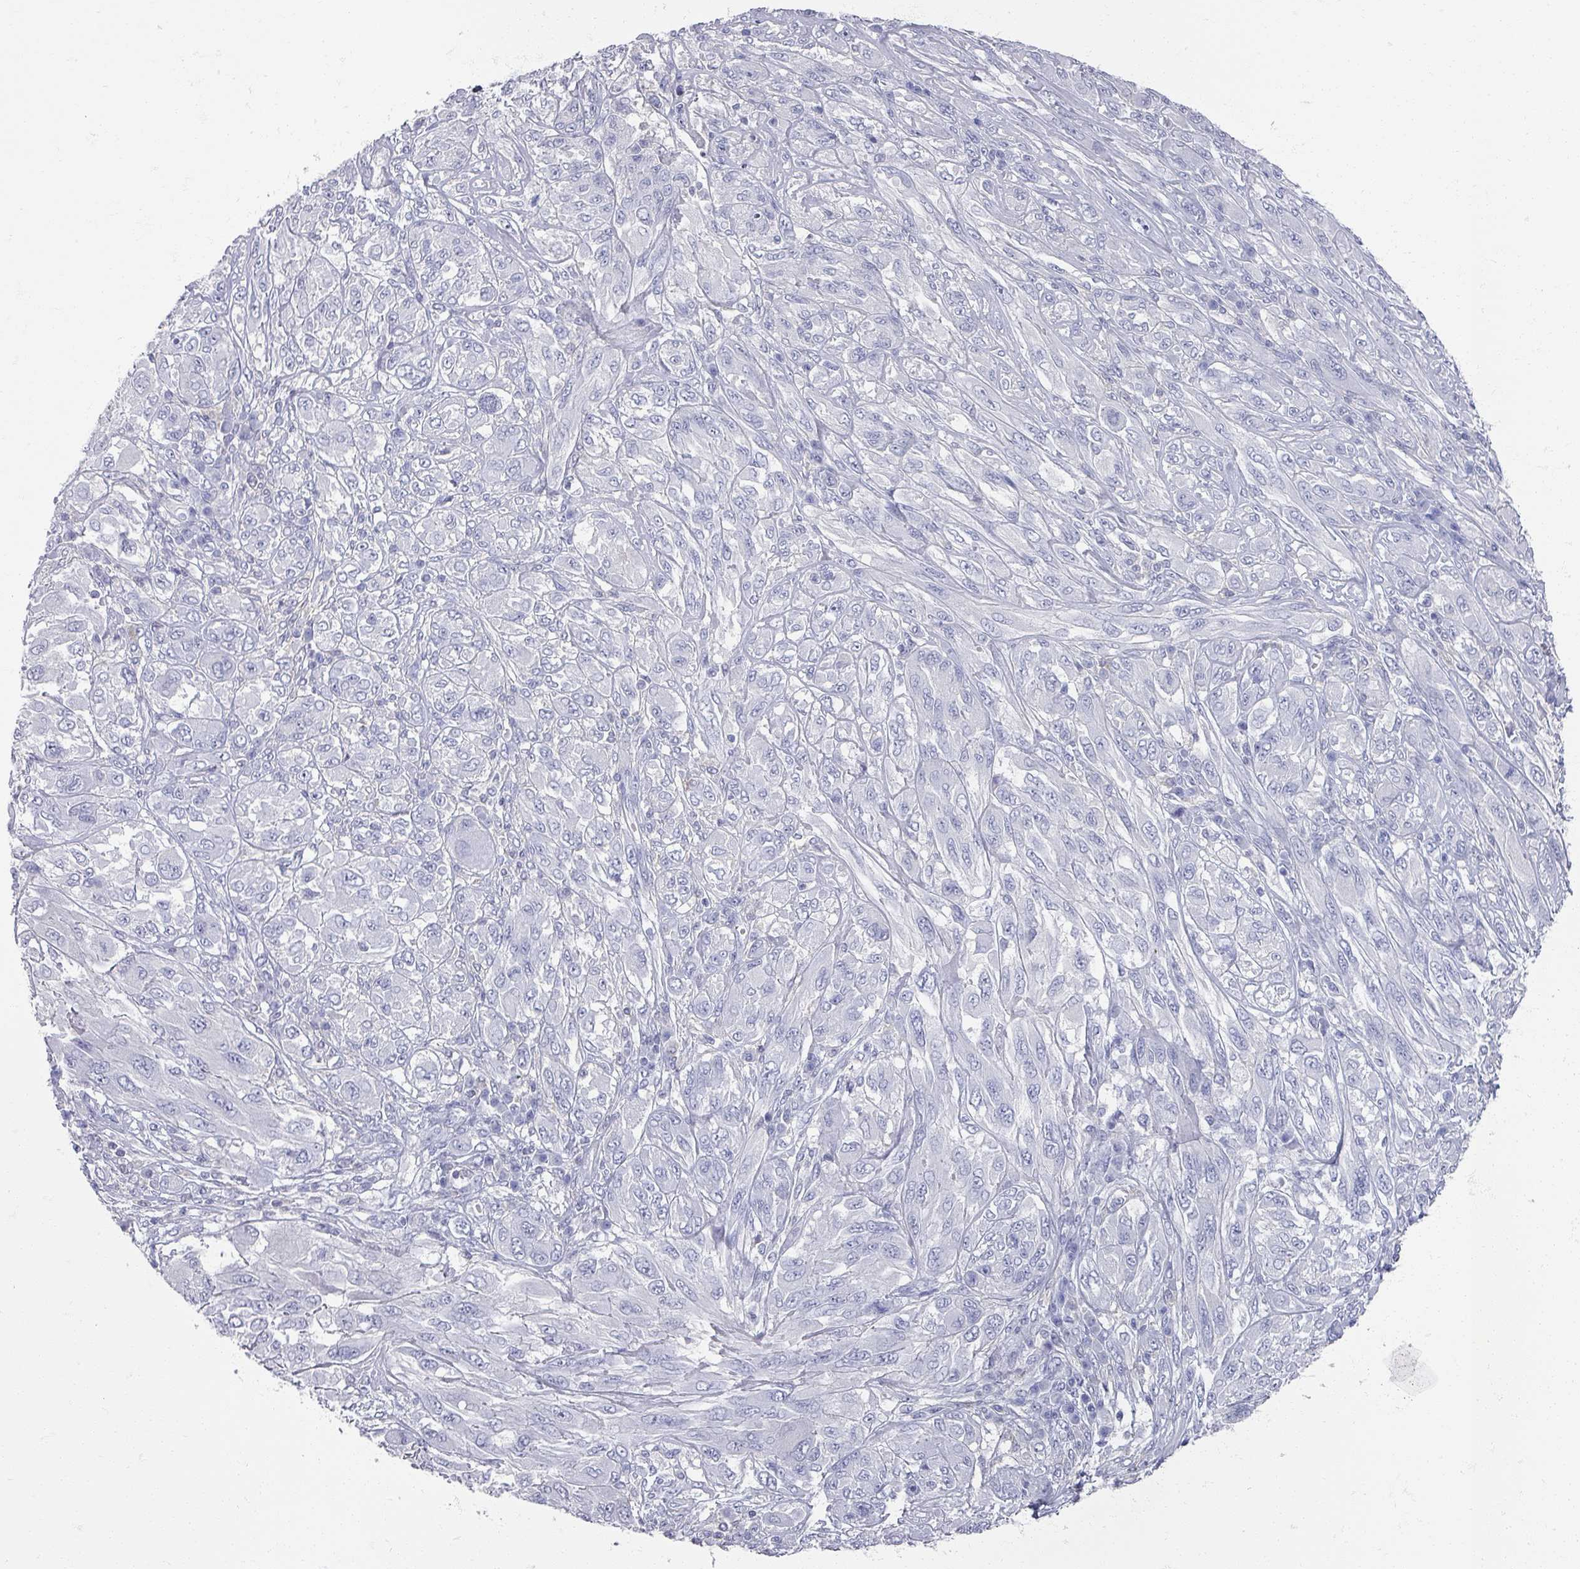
{"staining": {"intensity": "negative", "quantity": "none", "location": "none"}, "tissue": "melanoma", "cell_type": "Tumor cells", "image_type": "cancer", "snomed": [{"axis": "morphology", "description": "Malignant melanoma, NOS"}, {"axis": "topography", "description": "Skin"}], "caption": "Human malignant melanoma stained for a protein using IHC reveals no expression in tumor cells.", "gene": "OMG", "patient": {"sex": "female", "age": 91}}